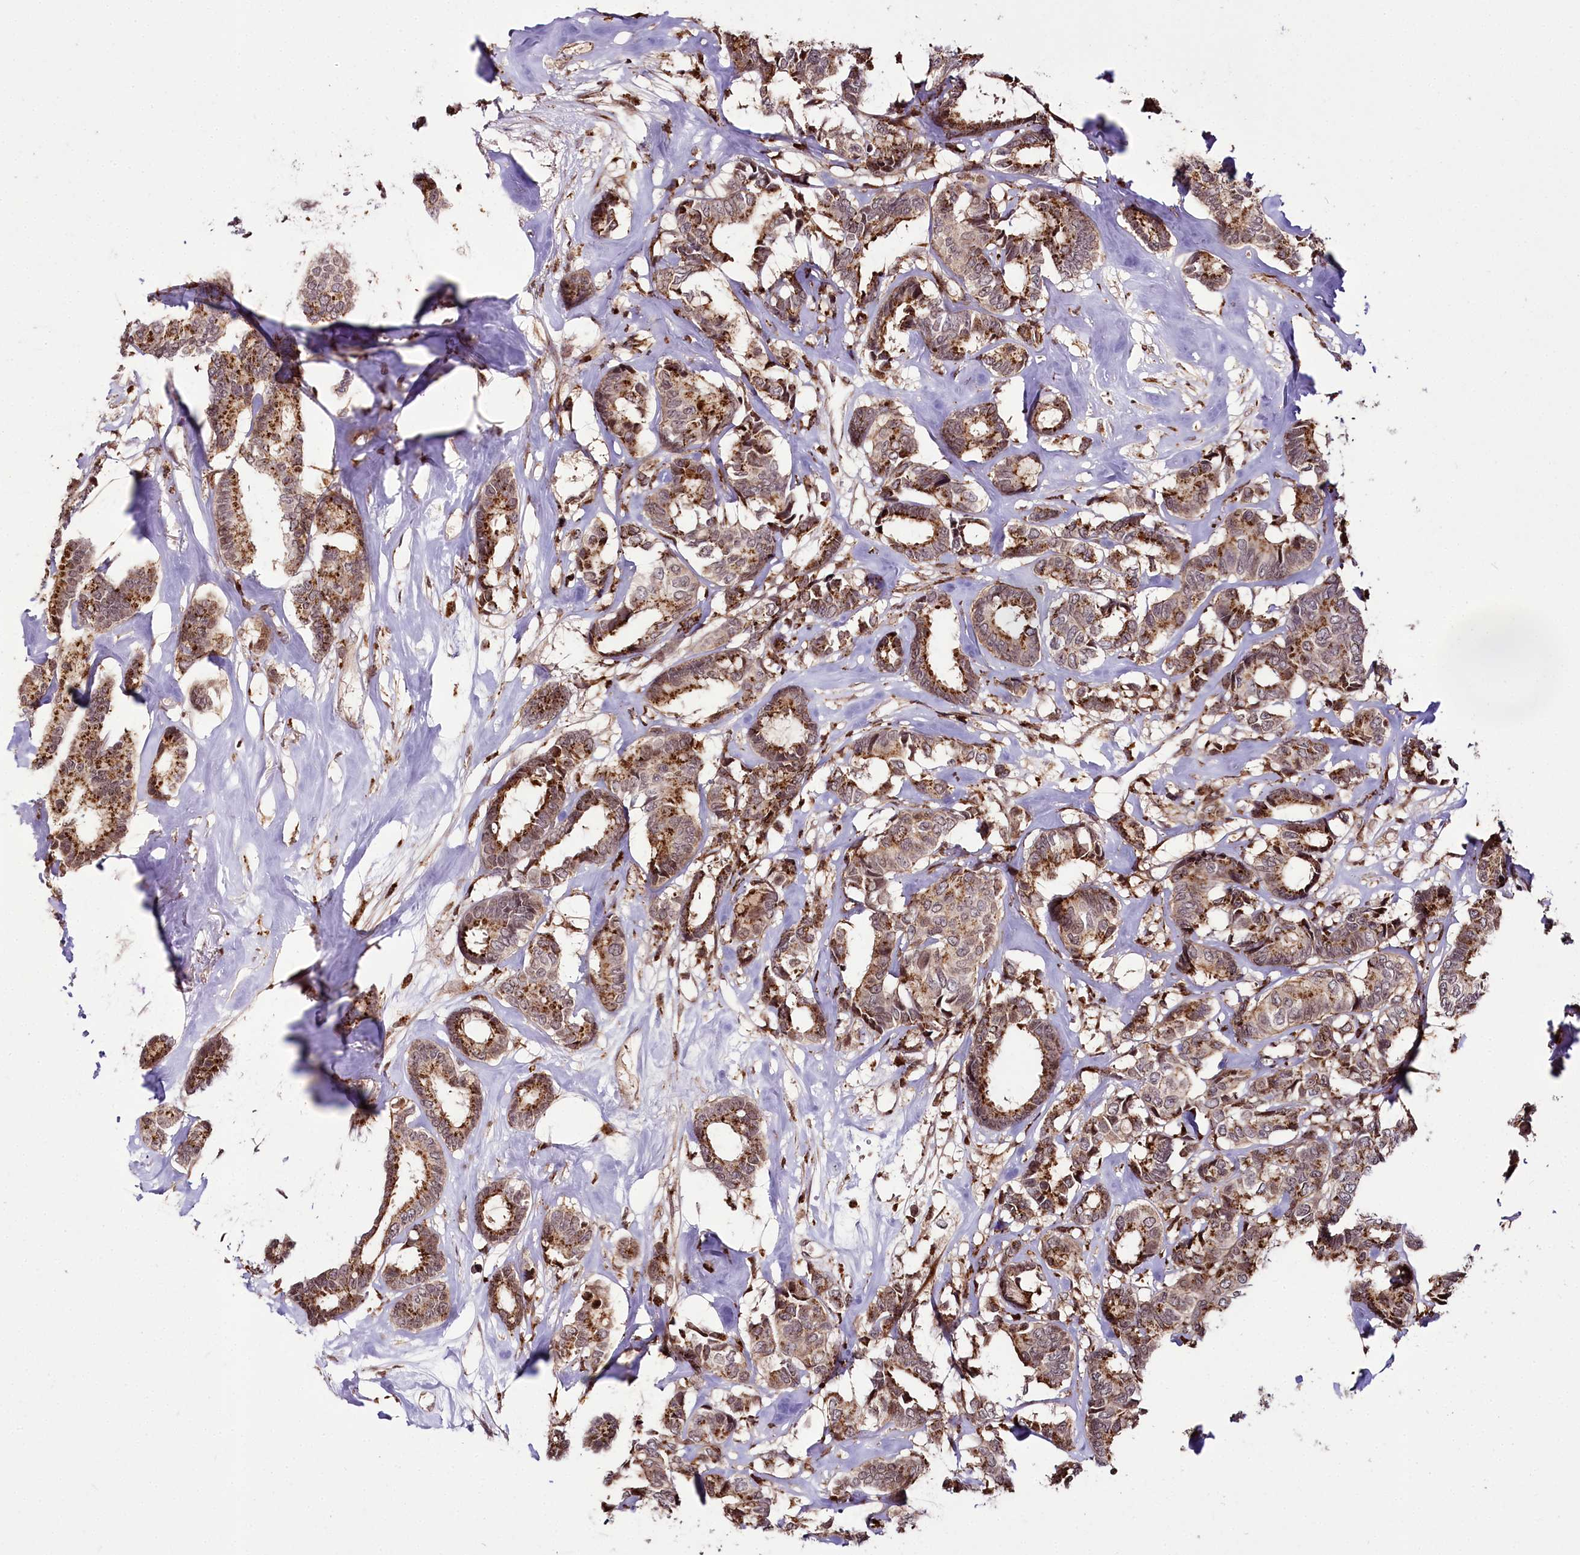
{"staining": {"intensity": "strong", "quantity": "25%-75%", "location": "cytoplasmic/membranous"}, "tissue": "breast cancer", "cell_type": "Tumor cells", "image_type": "cancer", "snomed": [{"axis": "morphology", "description": "Duct carcinoma"}, {"axis": "topography", "description": "Breast"}], "caption": "Immunohistochemistry of breast cancer shows high levels of strong cytoplasmic/membranous staining in approximately 25%-75% of tumor cells.", "gene": "HOXC8", "patient": {"sex": "female", "age": 87}}